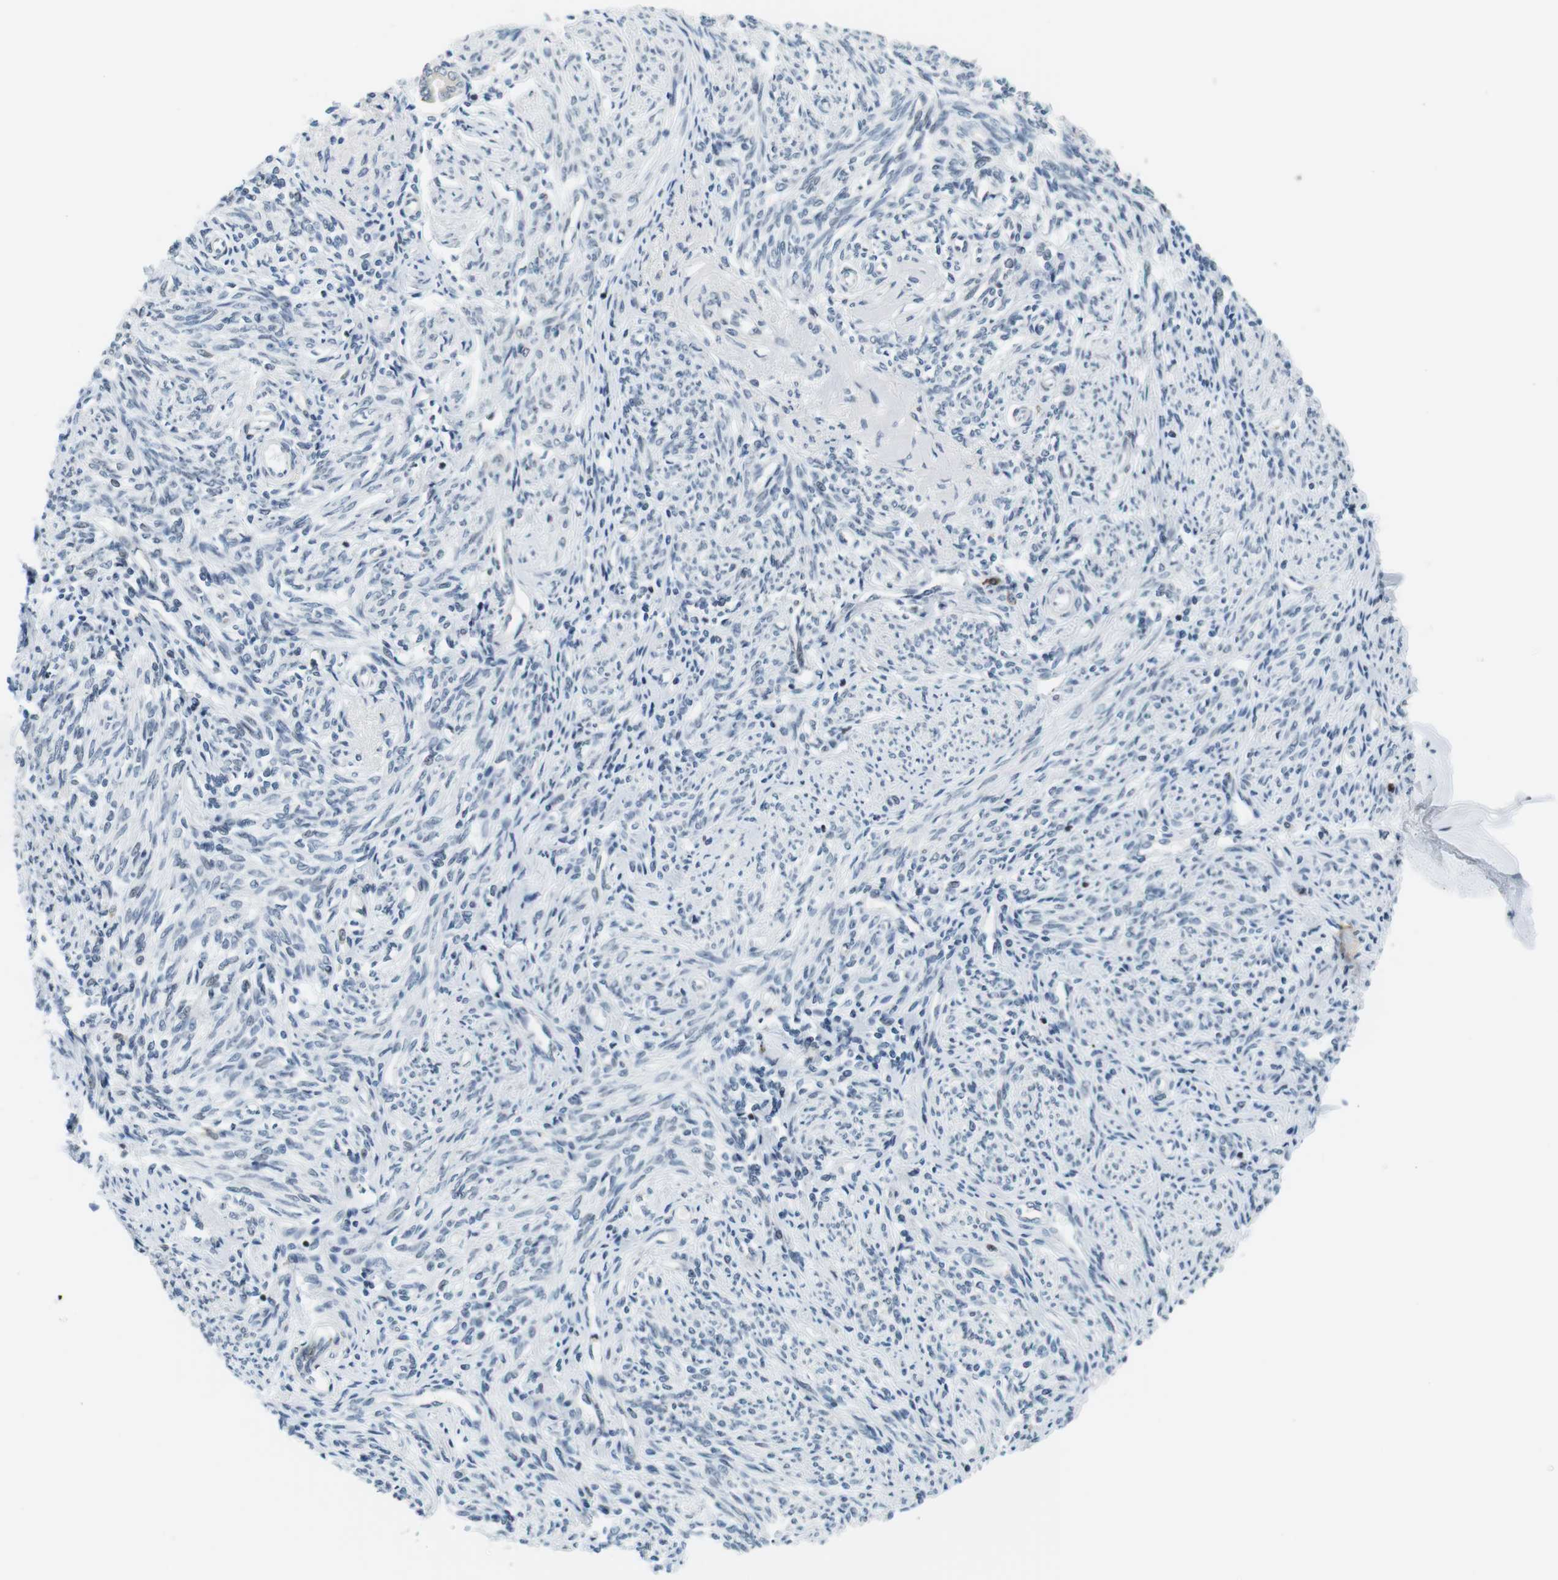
{"staining": {"intensity": "weak", "quantity": "25%-75%", "location": "nuclear"}, "tissue": "endometrium", "cell_type": "Cells in endometrial stroma", "image_type": "normal", "snomed": [{"axis": "morphology", "description": "Normal tissue, NOS"}, {"axis": "topography", "description": "Endometrium"}], "caption": "The immunohistochemical stain labels weak nuclear positivity in cells in endometrial stroma of benign endometrium. Using DAB (3,3'-diaminobenzidine) (brown) and hematoxylin (blue) stains, captured at high magnification using brightfield microscopy.", "gene": "RNF38", "patient": {"sex": "female", "age": 71}}